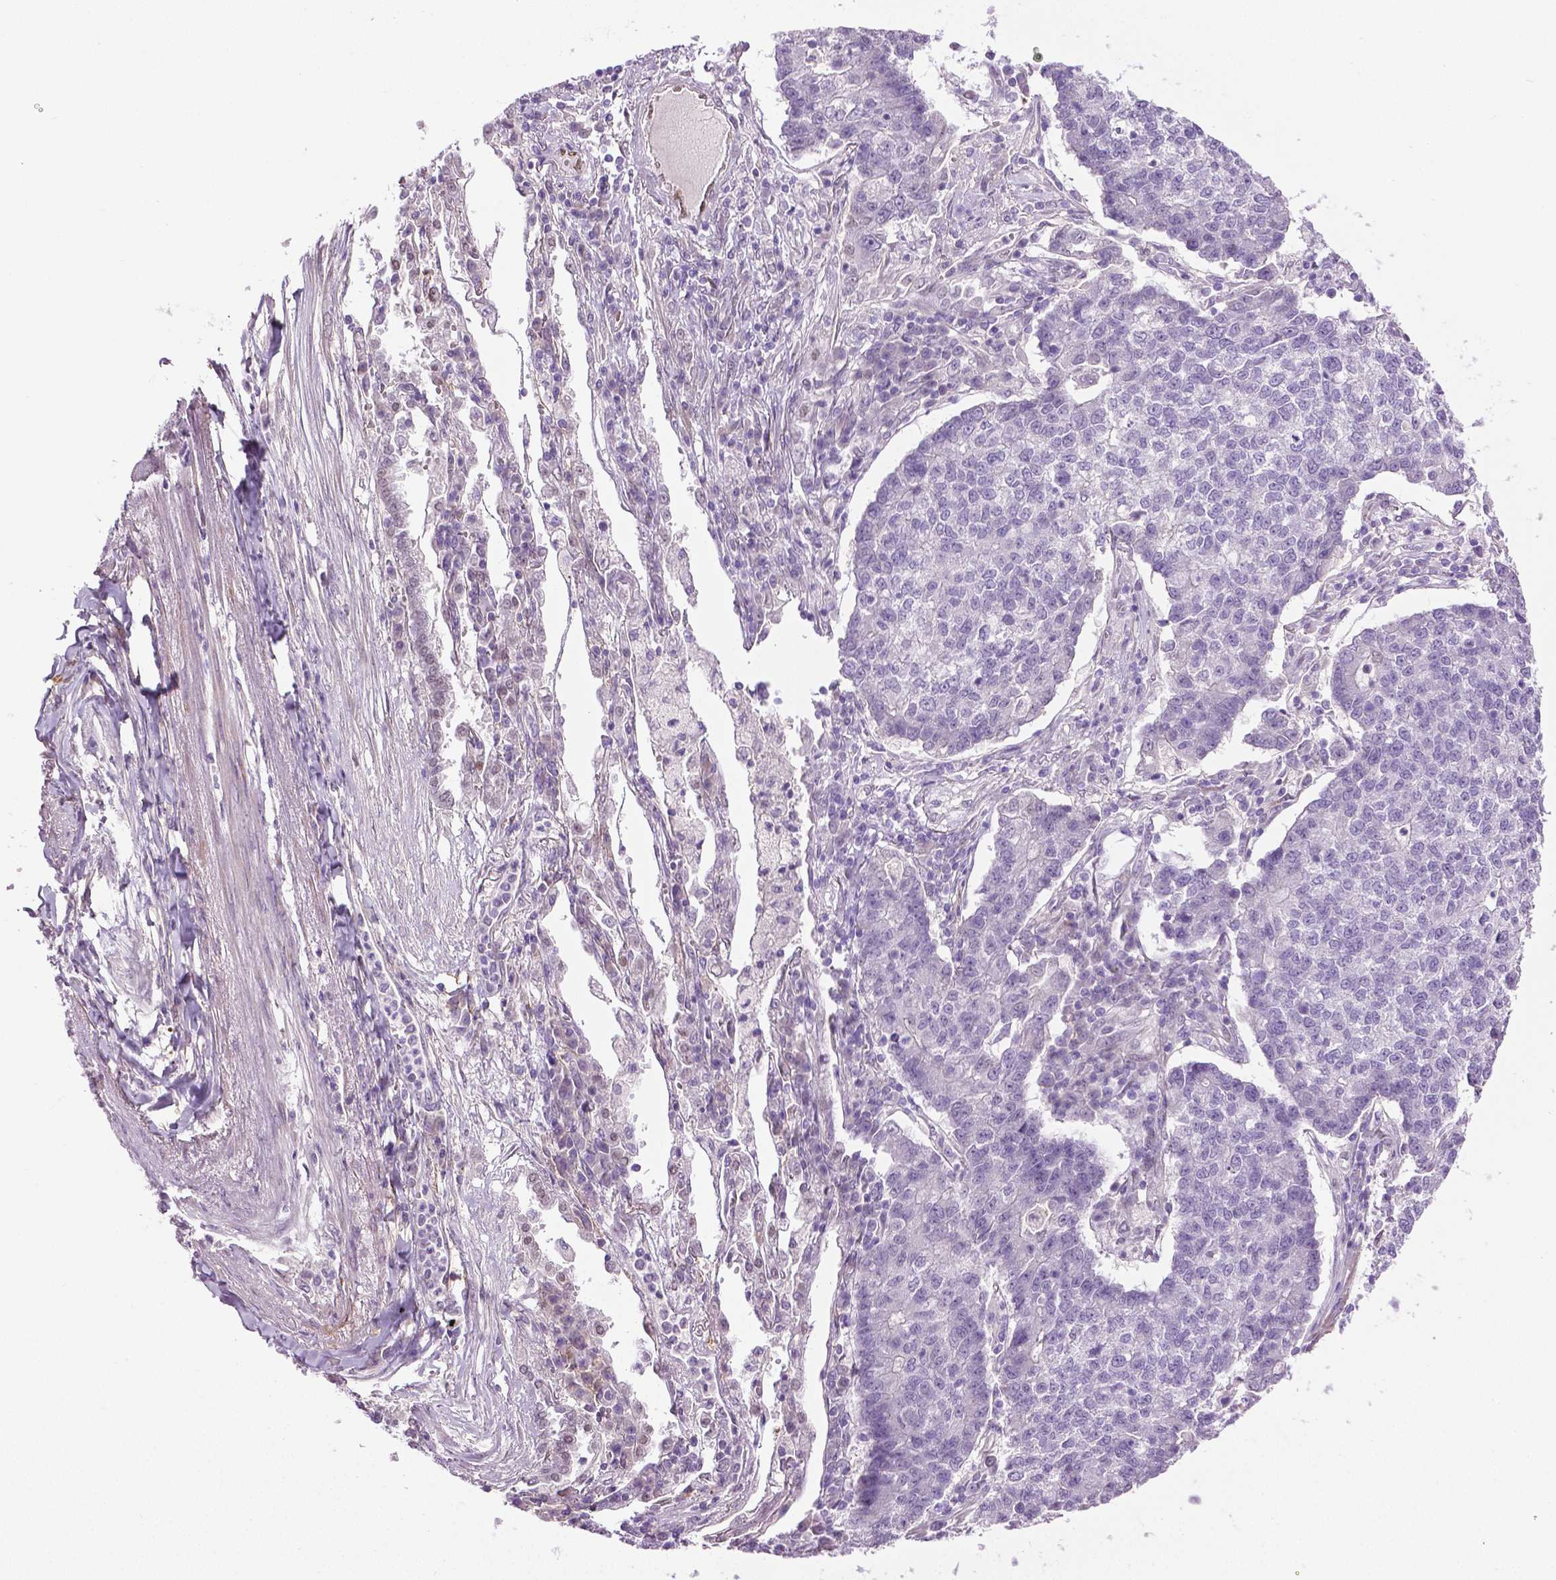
{"staining": {"intensity": "negative", "quantity": "none", "location": "none"}, "tissue": "lung cancer", "cell_type": "Tumor cells", "image_type": "cancer", "snomed": [{"axis": "morphology", "description": "Adenocarcinoma, NOS"}, {"axis": "topography", "description": "Lung"}], "caption": "Adenocarcinoma (lung) stained for a protein using IHC displays no staining tumor cells.", "gene": "PTGER3", "patient": {"sex": "male", "age": 57}}